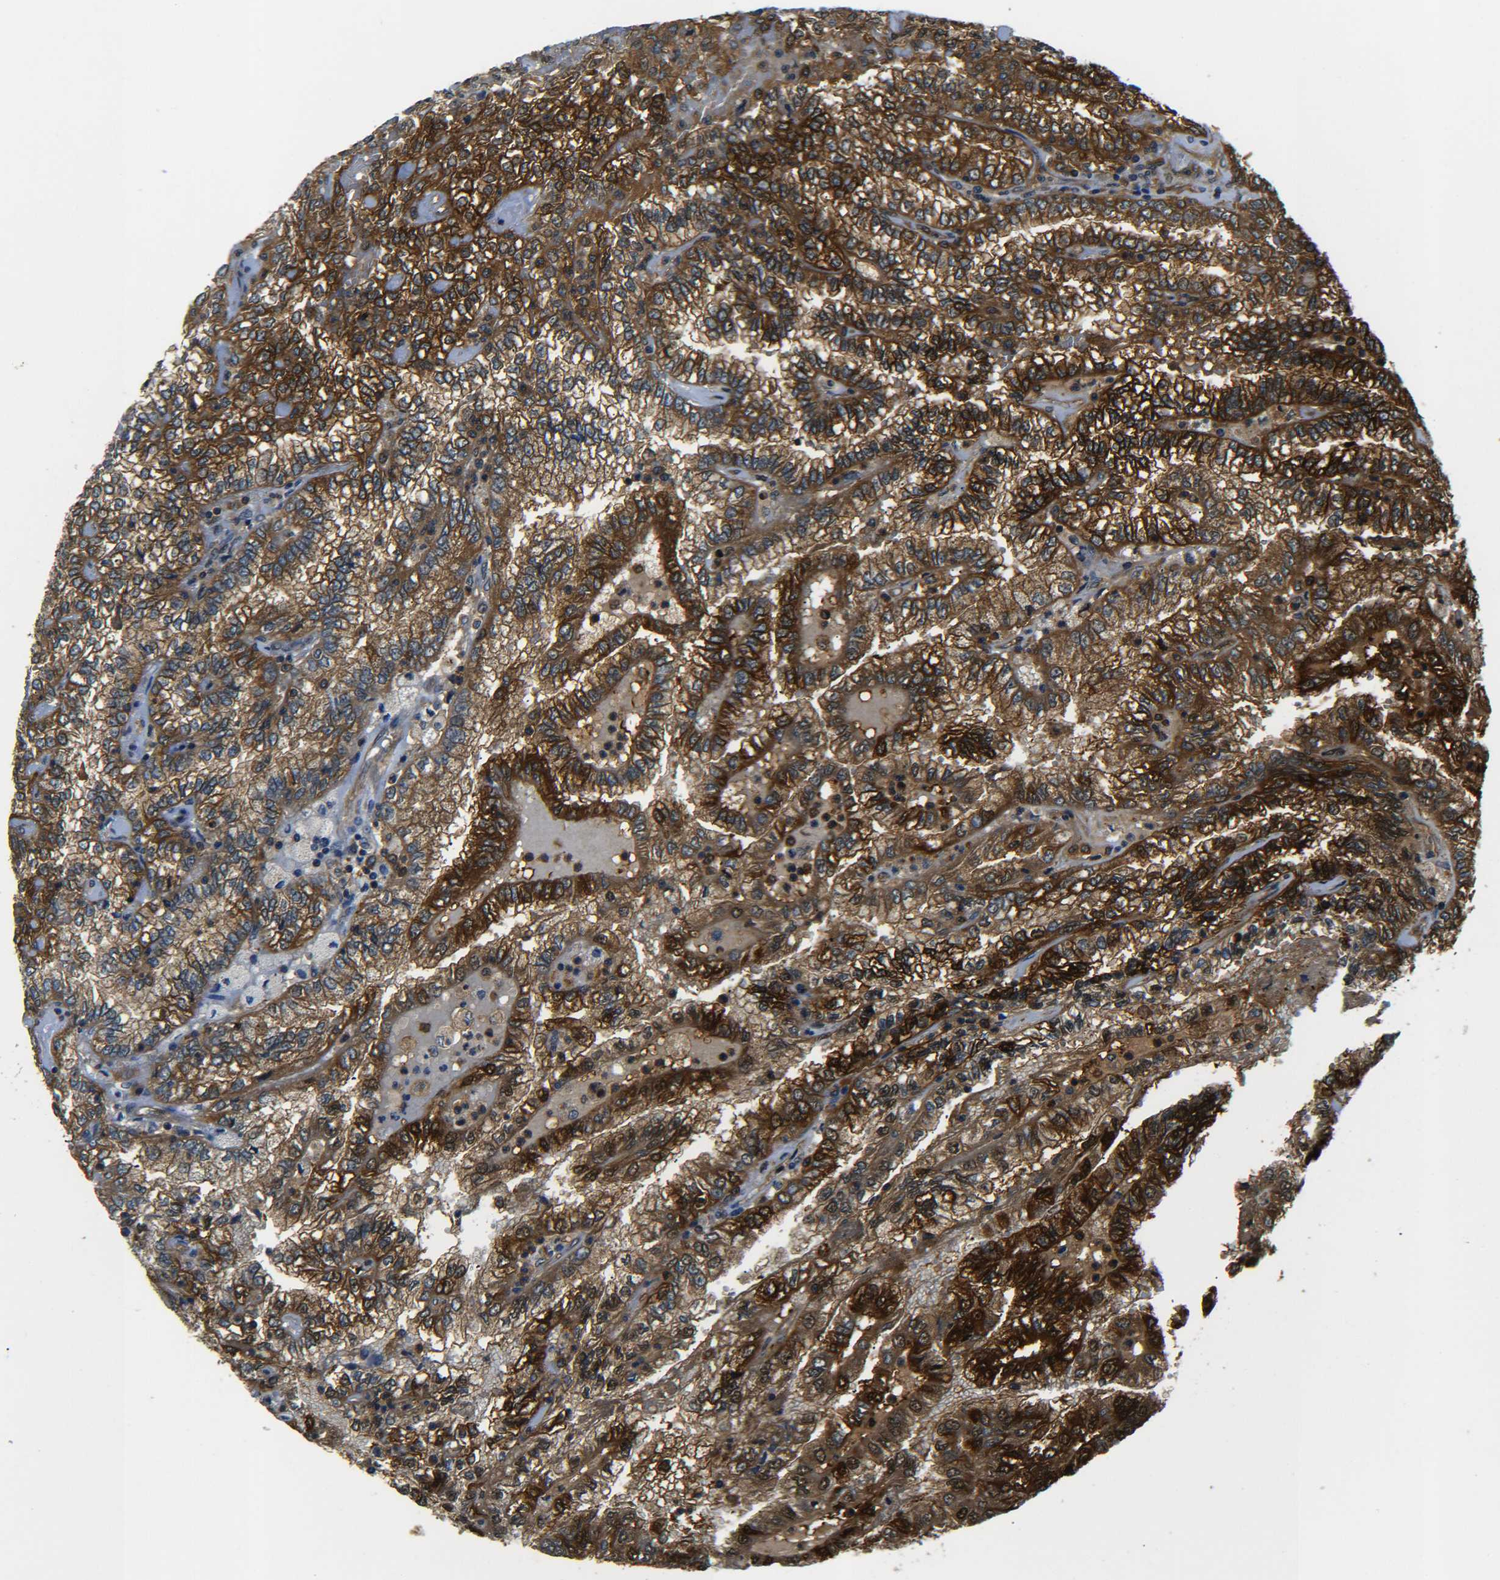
{"staining": {"intensity": "strong", "quantity": ">75%", "location": "cytoplasmic/membranous"}, "tissue": "renal cancer", "cell_type": "Tumor cells", "image_type": "cancer", "snomed": [{"axis": "morphology", "description": "Inflammation, NOS"}, {"axis": "morphology", "description": "Adenocarcinoma, NOS"}, {"axis": "topography", "description": "Kidney"}], "caption": "Protein staining of renal adenocarcinoma tissue reveals strong cytoplasmic/membranous expression in about >75% of tumor cells.", "gene": "PREB", "patient": {"sex": "male", "age": 68}}